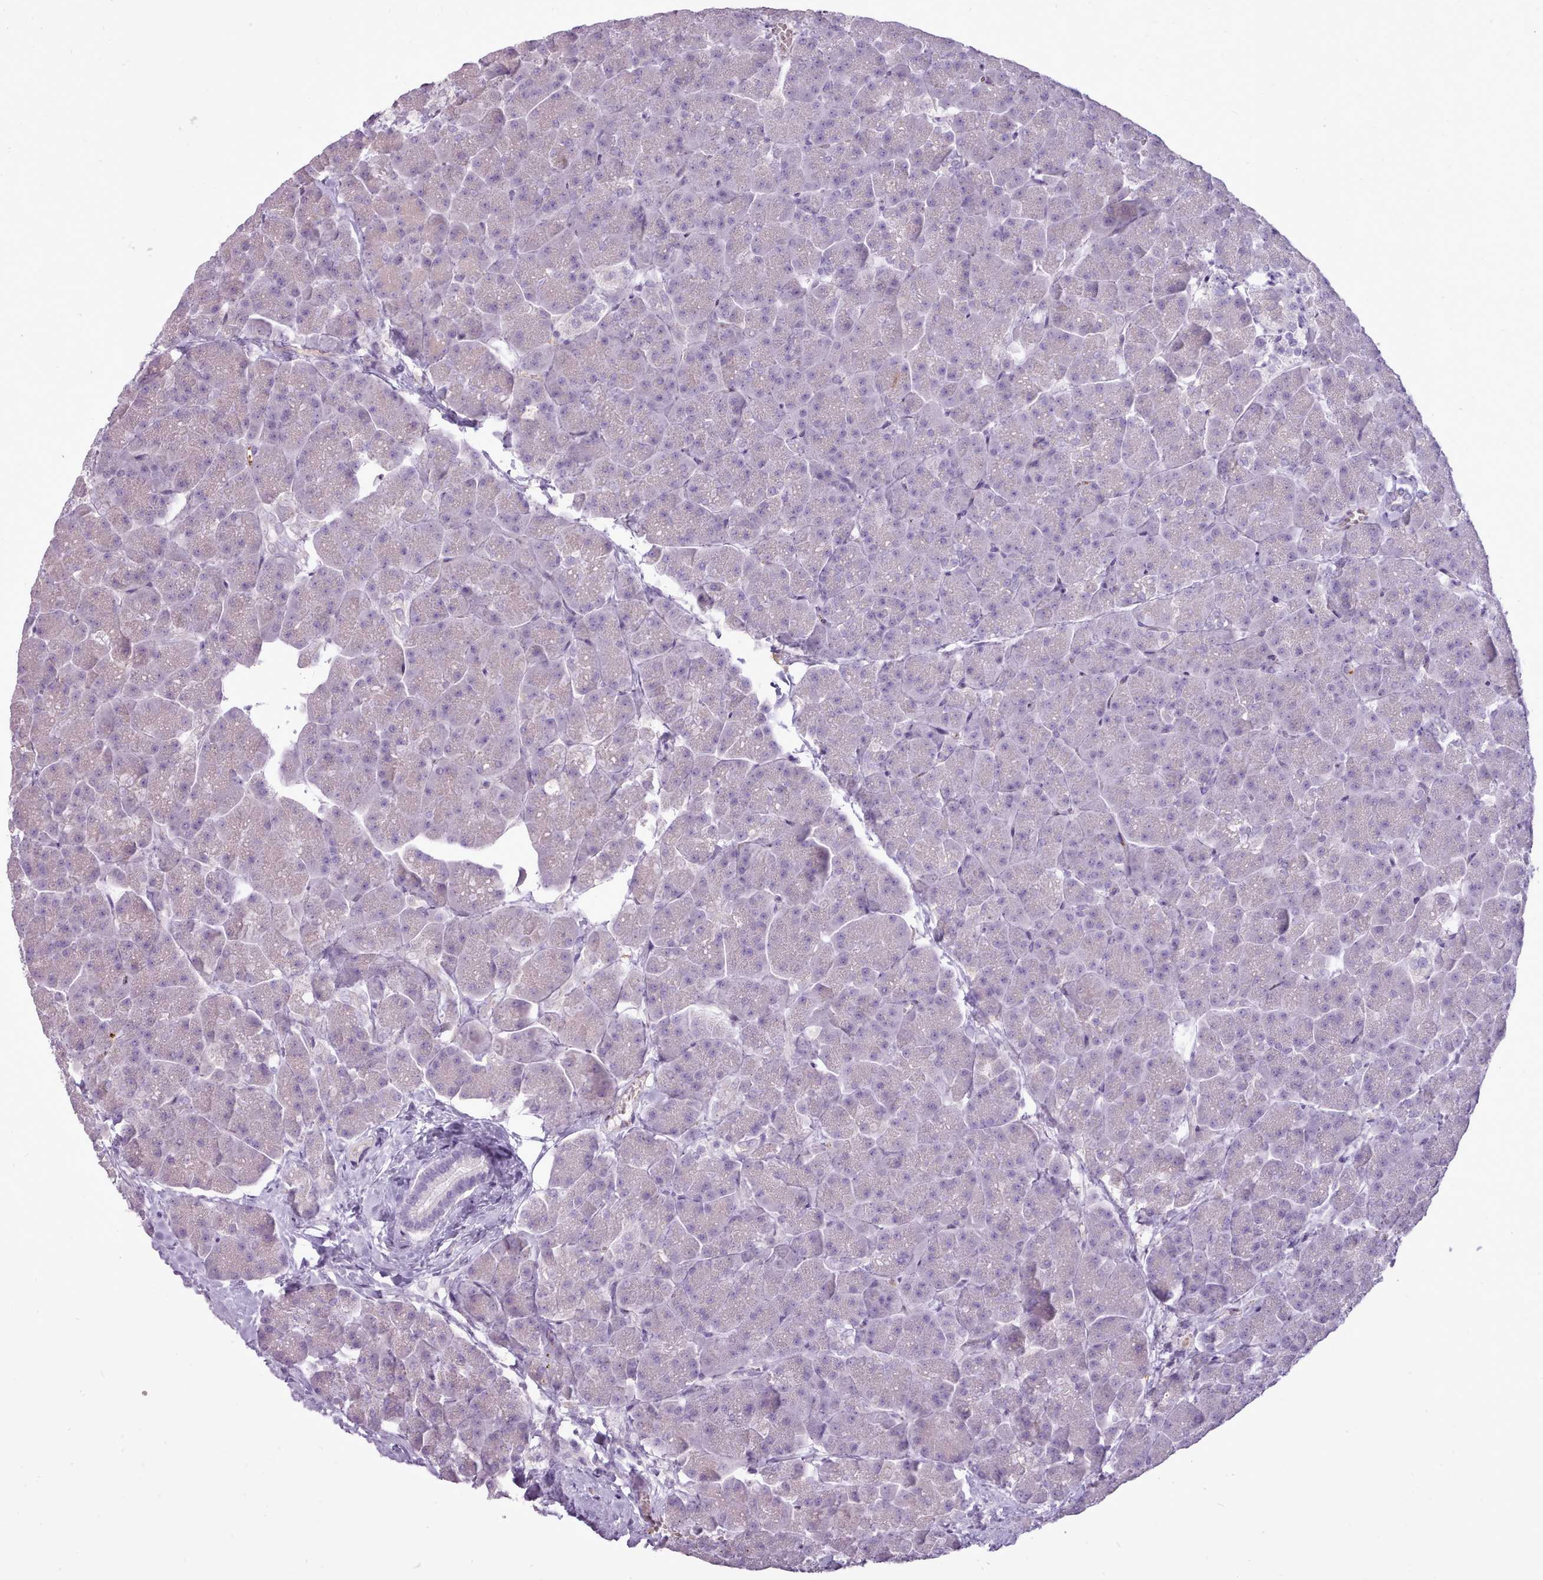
{"staining": {"intensity": "negative", "quantity": "none", "location": "none"}, "tissue": "pancreas", "cell_type": "Exocrine glandular cells", "image_type": "normal", "snomed": [{"axis": "morphology", "description": "Normal tissue, NOS"}, {"axis": "topography", "description": "Pancreas"}, {"axis": "topography", "description": "Peripheral nerve tissue"}], "caption": "A high-resolution photomicrograph shows immunohistochemistry (IHC) staining of benign pancreas, which demonstrates no significant staining in exocrine glandular cells.", "gene": "ATRAID", "patient": {"sex": "male", "age": 54}}